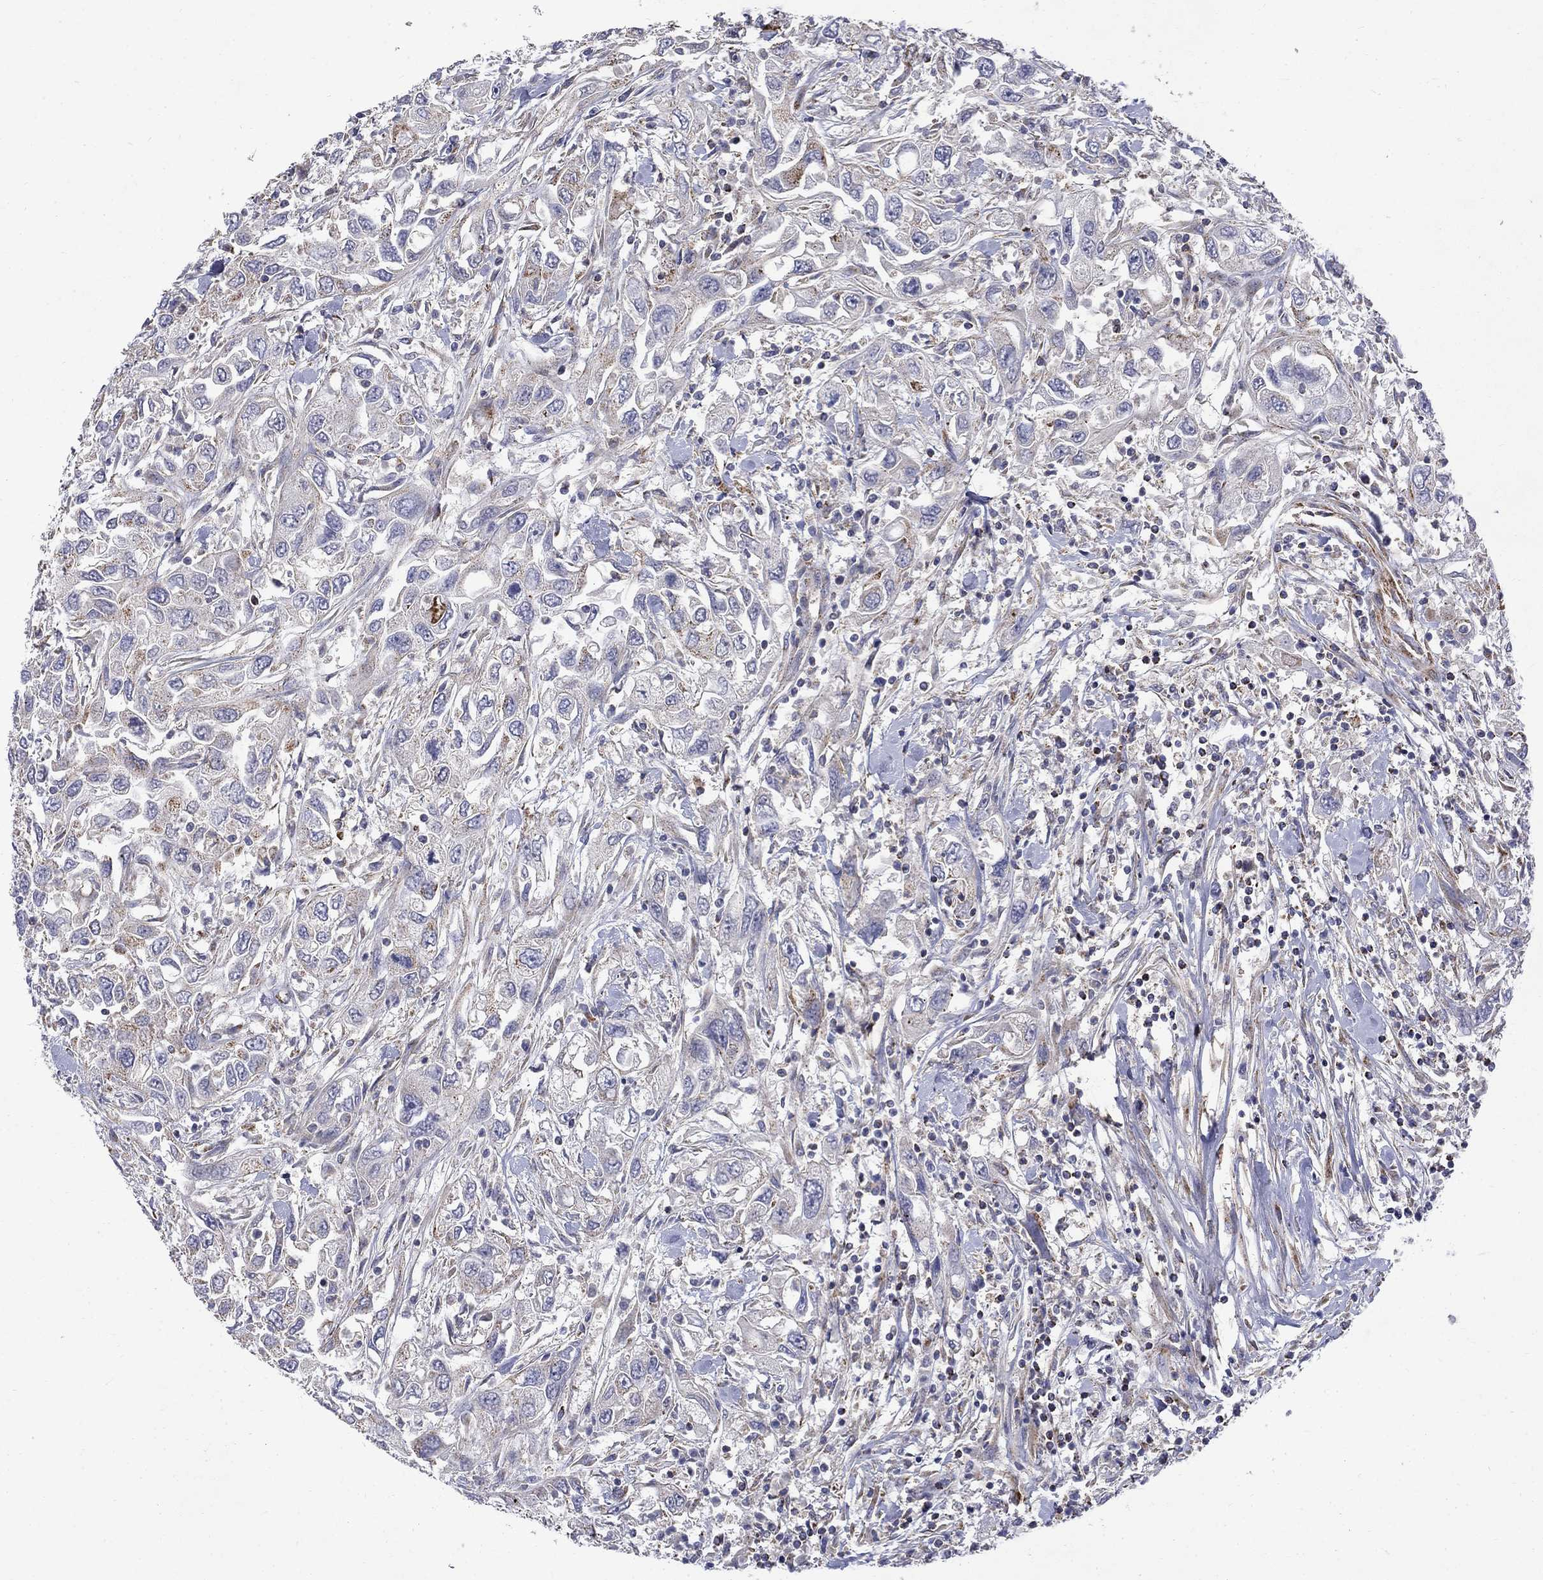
{"staining": {"intensity": "negative", "quantity": "none", "location": "none"}, "tissue": "urothelial cancer", "cell_type": "Tumor cells", "image_type": "cancer", "snomed": [{"axis": "morphology", "description": "Urothelial carcinoma, High grade"}, {"axis": "topography", "description": "Urinary bladder"}], "caption": "Histopathology image shows no protein positivity in tumor cells of high-grade urothelial carcinoma tissue. The staining was performed using DAB (3,3'-diaminobenzidine) to visualize the protein expression in brown, while the nuclei were stained in blue with hematoxylin (Magnification: 20x).", "gene": "PCBP3", "patient": {"sex": "male", "age": 76}}